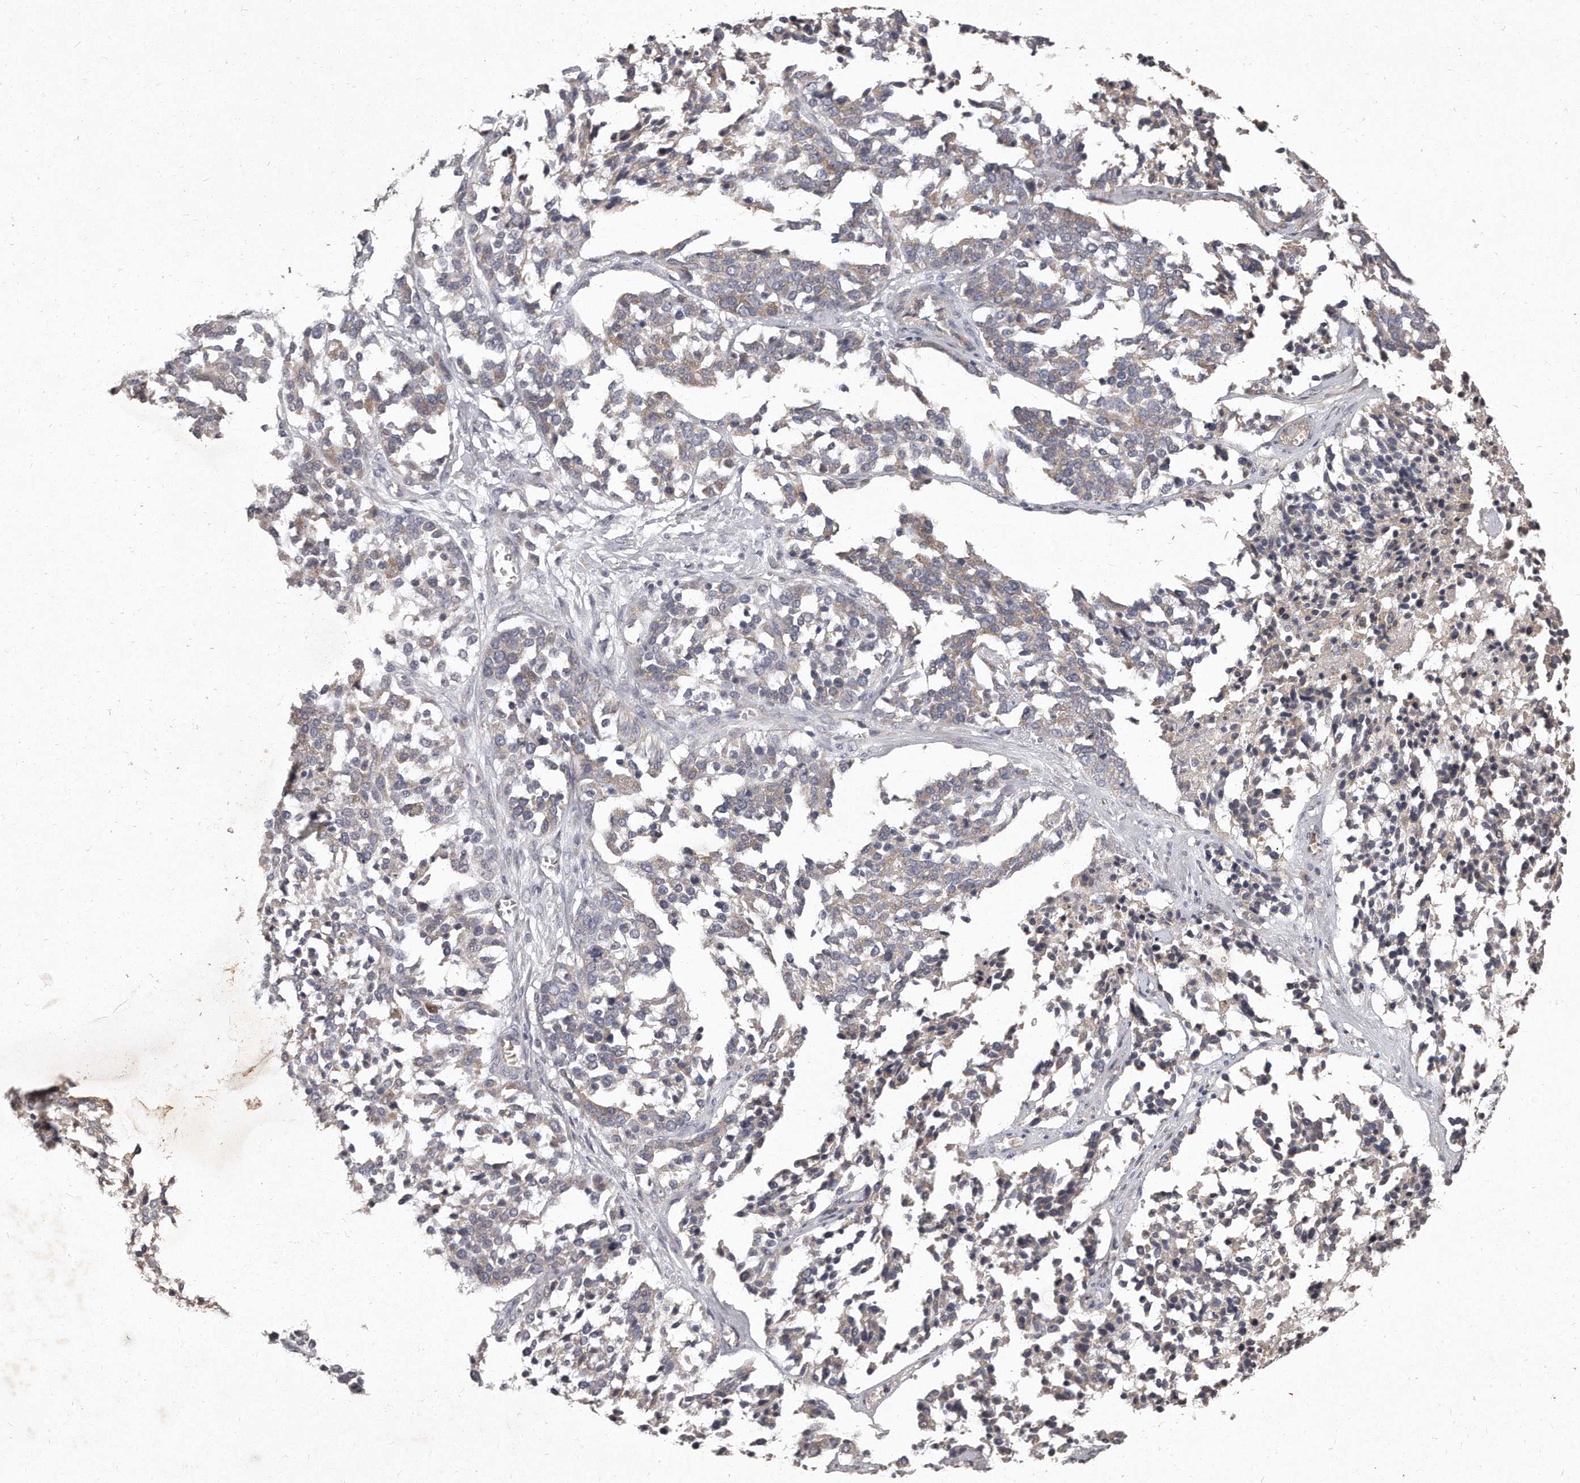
{"staining": {"intensity": "weak", "quantity": "<25%", "location": "cytoplasmic/membranous"}, "tissue": "ovarian cancer", "cell_type": "Tumor cells", "image_type": "cancer", "snomed": [{"axis": "morphology", "description": "Cystadenocarcinoma, serous, NOS"}, {"axis": "topography", "description": "Ovary"}], "caption": "DAB (3,3'-diaminobenzidine) immunohistochemical staining of ovarian cancer demonstrates no significant staining in tumor cells. (DAB IHC with hematoxylin counter stain).", "gene": "TECR", "patient": {"sex": "female", "age": 44}}